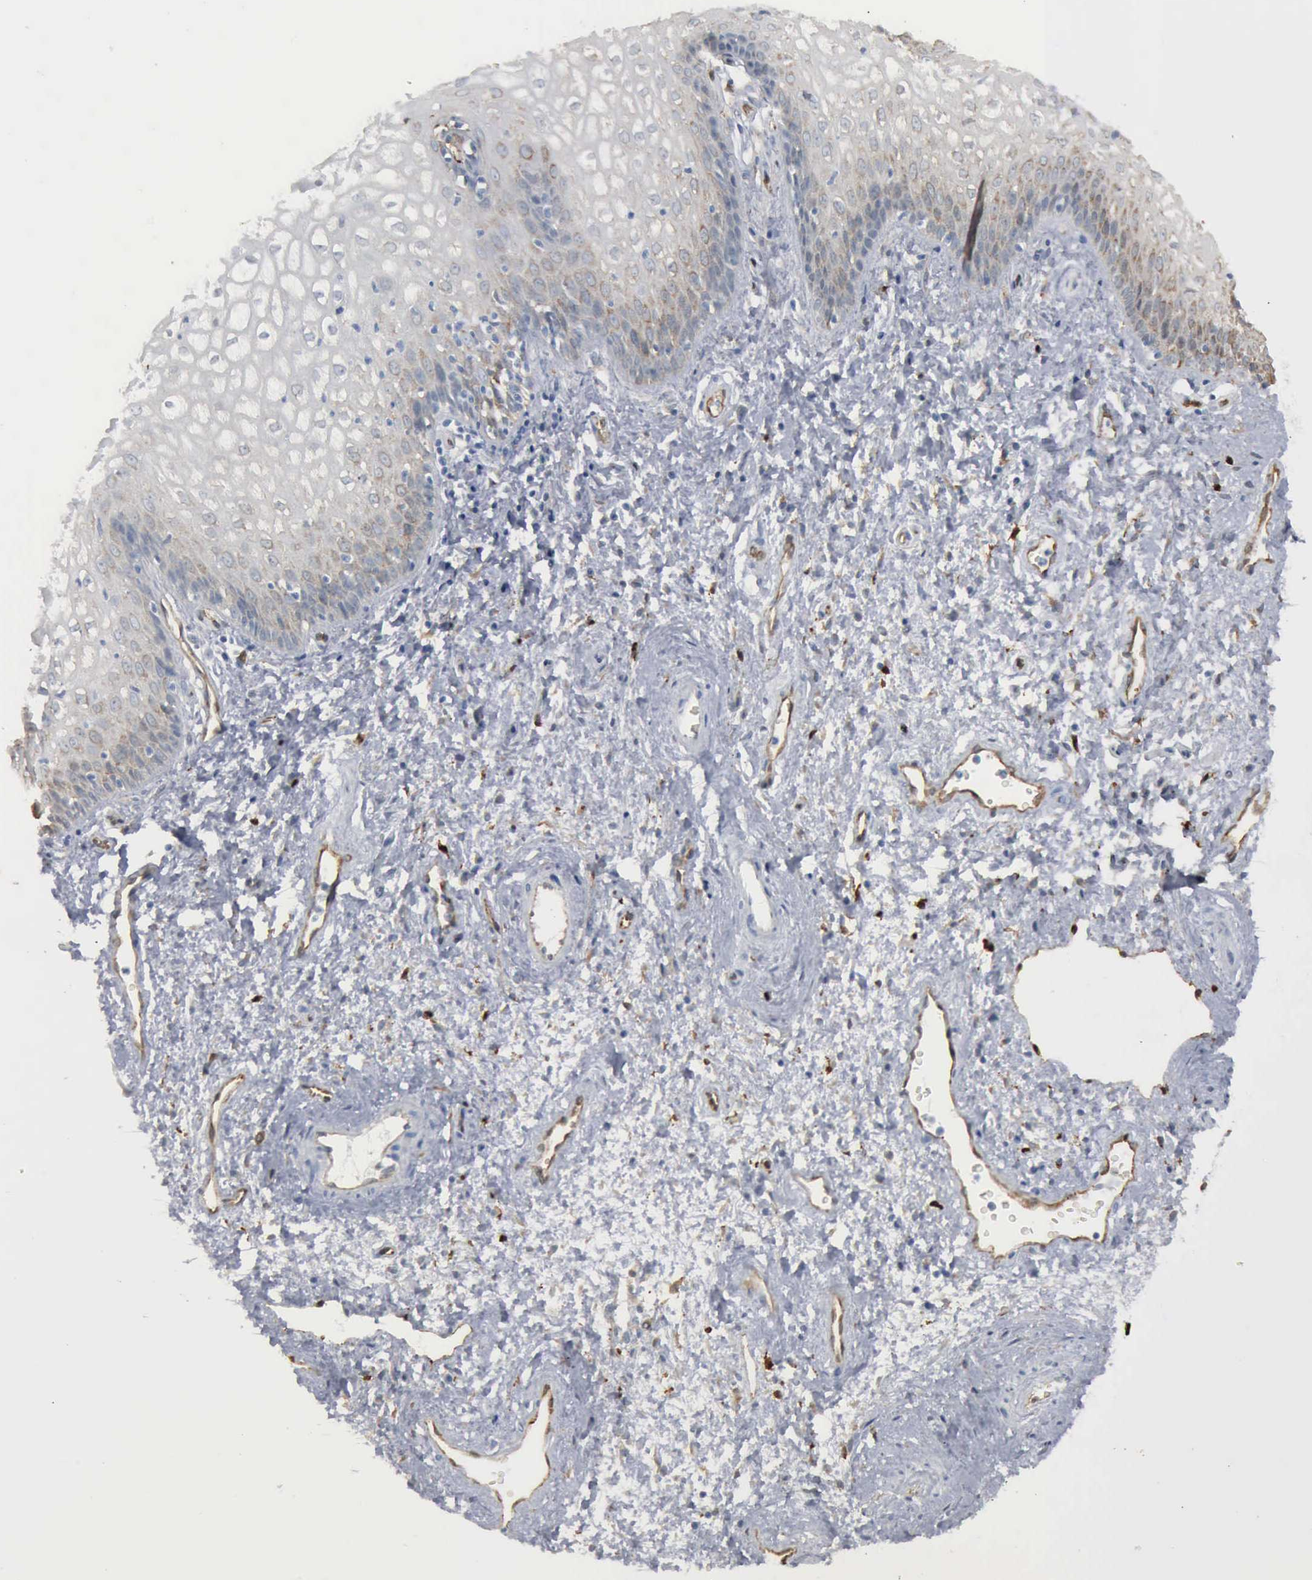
{"staining": {"intensity": "weak", "quantity": "<25%", "location": "cytoplasmic/membranous"}, "tissue": "vagina", "cell_type": "Squamous epithelial cells", "image_type": "normal", "snomed": [{"axis": "morphology", "description": "Normal tissue, NOS"}, {"axis": "topography", "description": "Vagina"}], "caption": "The micrograph reveals no staining of squamous epithelial cells in unremarkable vagina.", "gene": "FSCN1", "patient": {"sex": "female", "age": 34}}